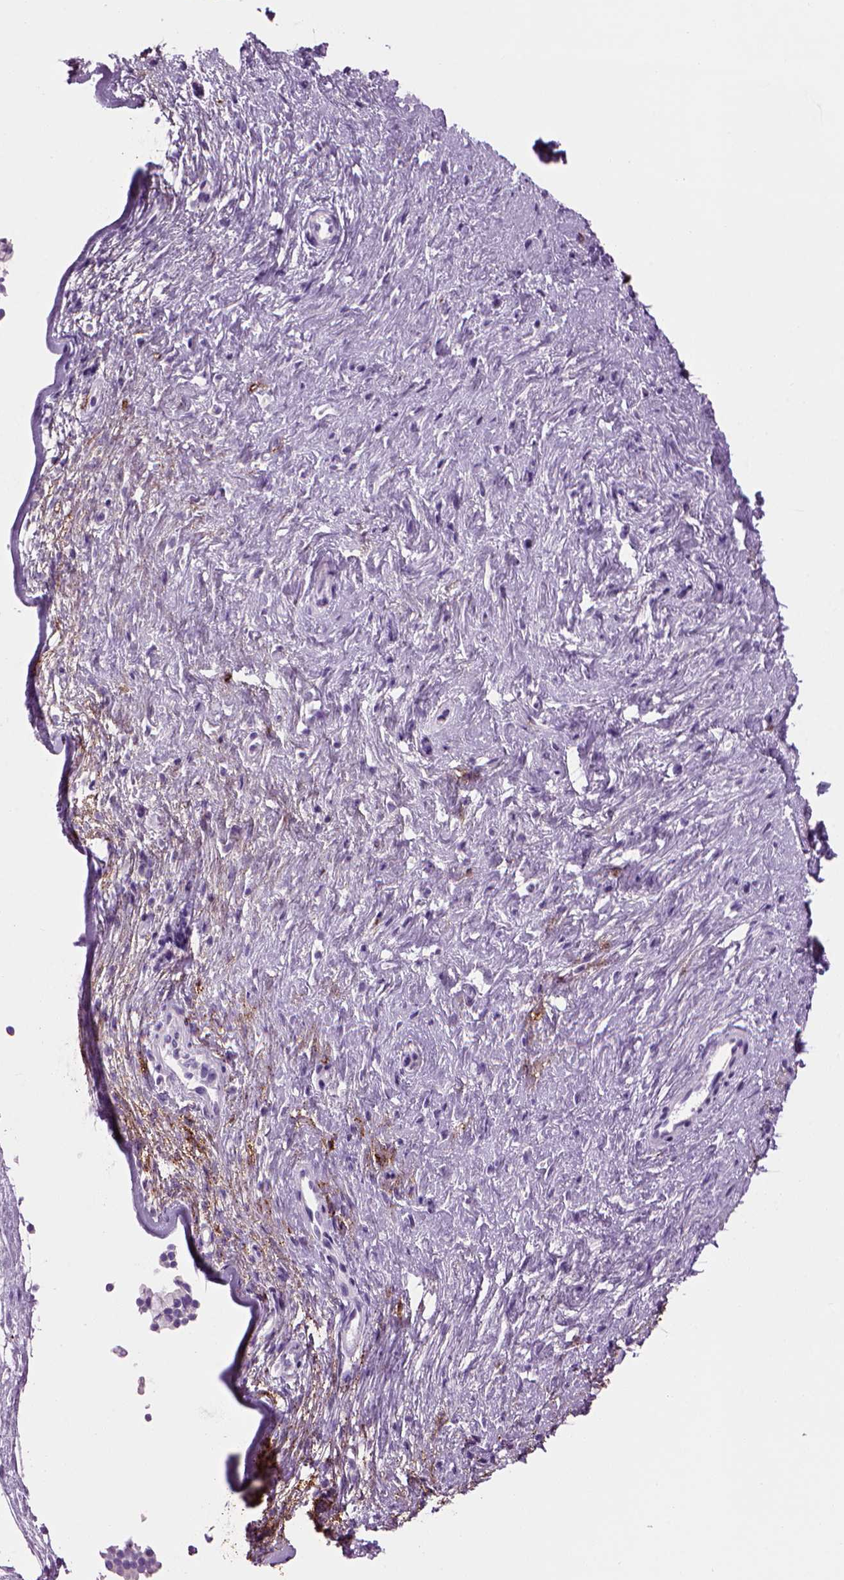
{"staining": {"intensity": "negative", "quantity": "none", "location": "none"}, "tissue": "nasopharynx", "cell_type": "Respiratory epithelial cells", "image_type": "normal", "snomed": [{"axis": "morphology", "description": "Normal tissue, NOS"}, {"axis": "topography", "description": "Nasopharynx"}], "caption": "IHC image of unremarkable nasopharynx: human nasopharynx stained with DAB (3,3'-diaminobenzidine) displays no significant protein positivity in respiratory epithelial cells.", "gene": "MZB1", "patient": {"sex": "male", "age": 24}}